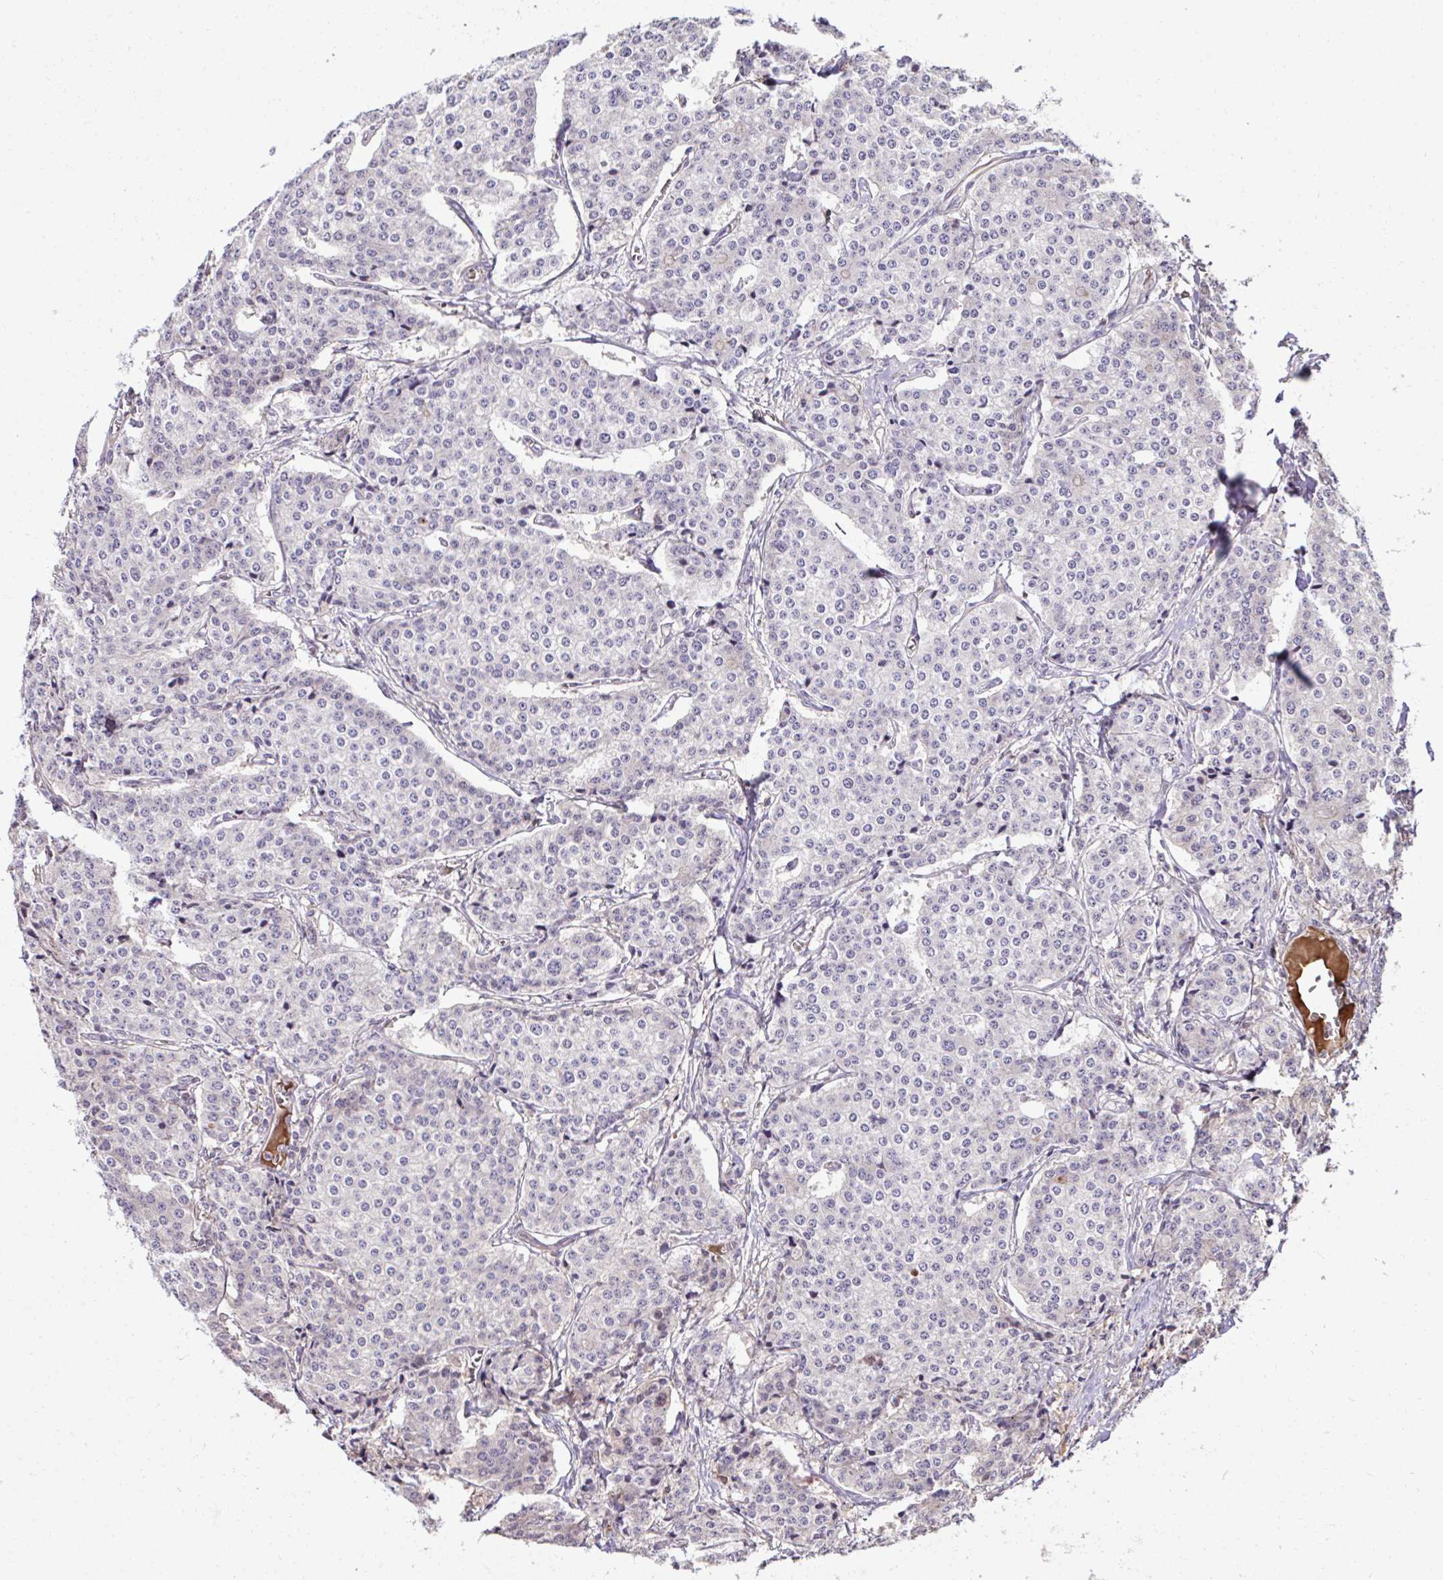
{"staining": {"intensity": "negative", "quantity": "none", "location": "none"}, "tissue": "carcinoid", "cell_type": "Tumor cells", "image_type": "cancer", "snomed": [{"axis": "morphology", "description": "Carcinoid, malignant, NOS"}, {"axis": "topography", "description": "Small intestine"}], "caption": "DAB immunohistochemical staining of human carcinoid (malignant) exhibits no significant staining in tumor cells.", "gene": "CCDC85C", "patient": {"sex": "female", "age": 64}}